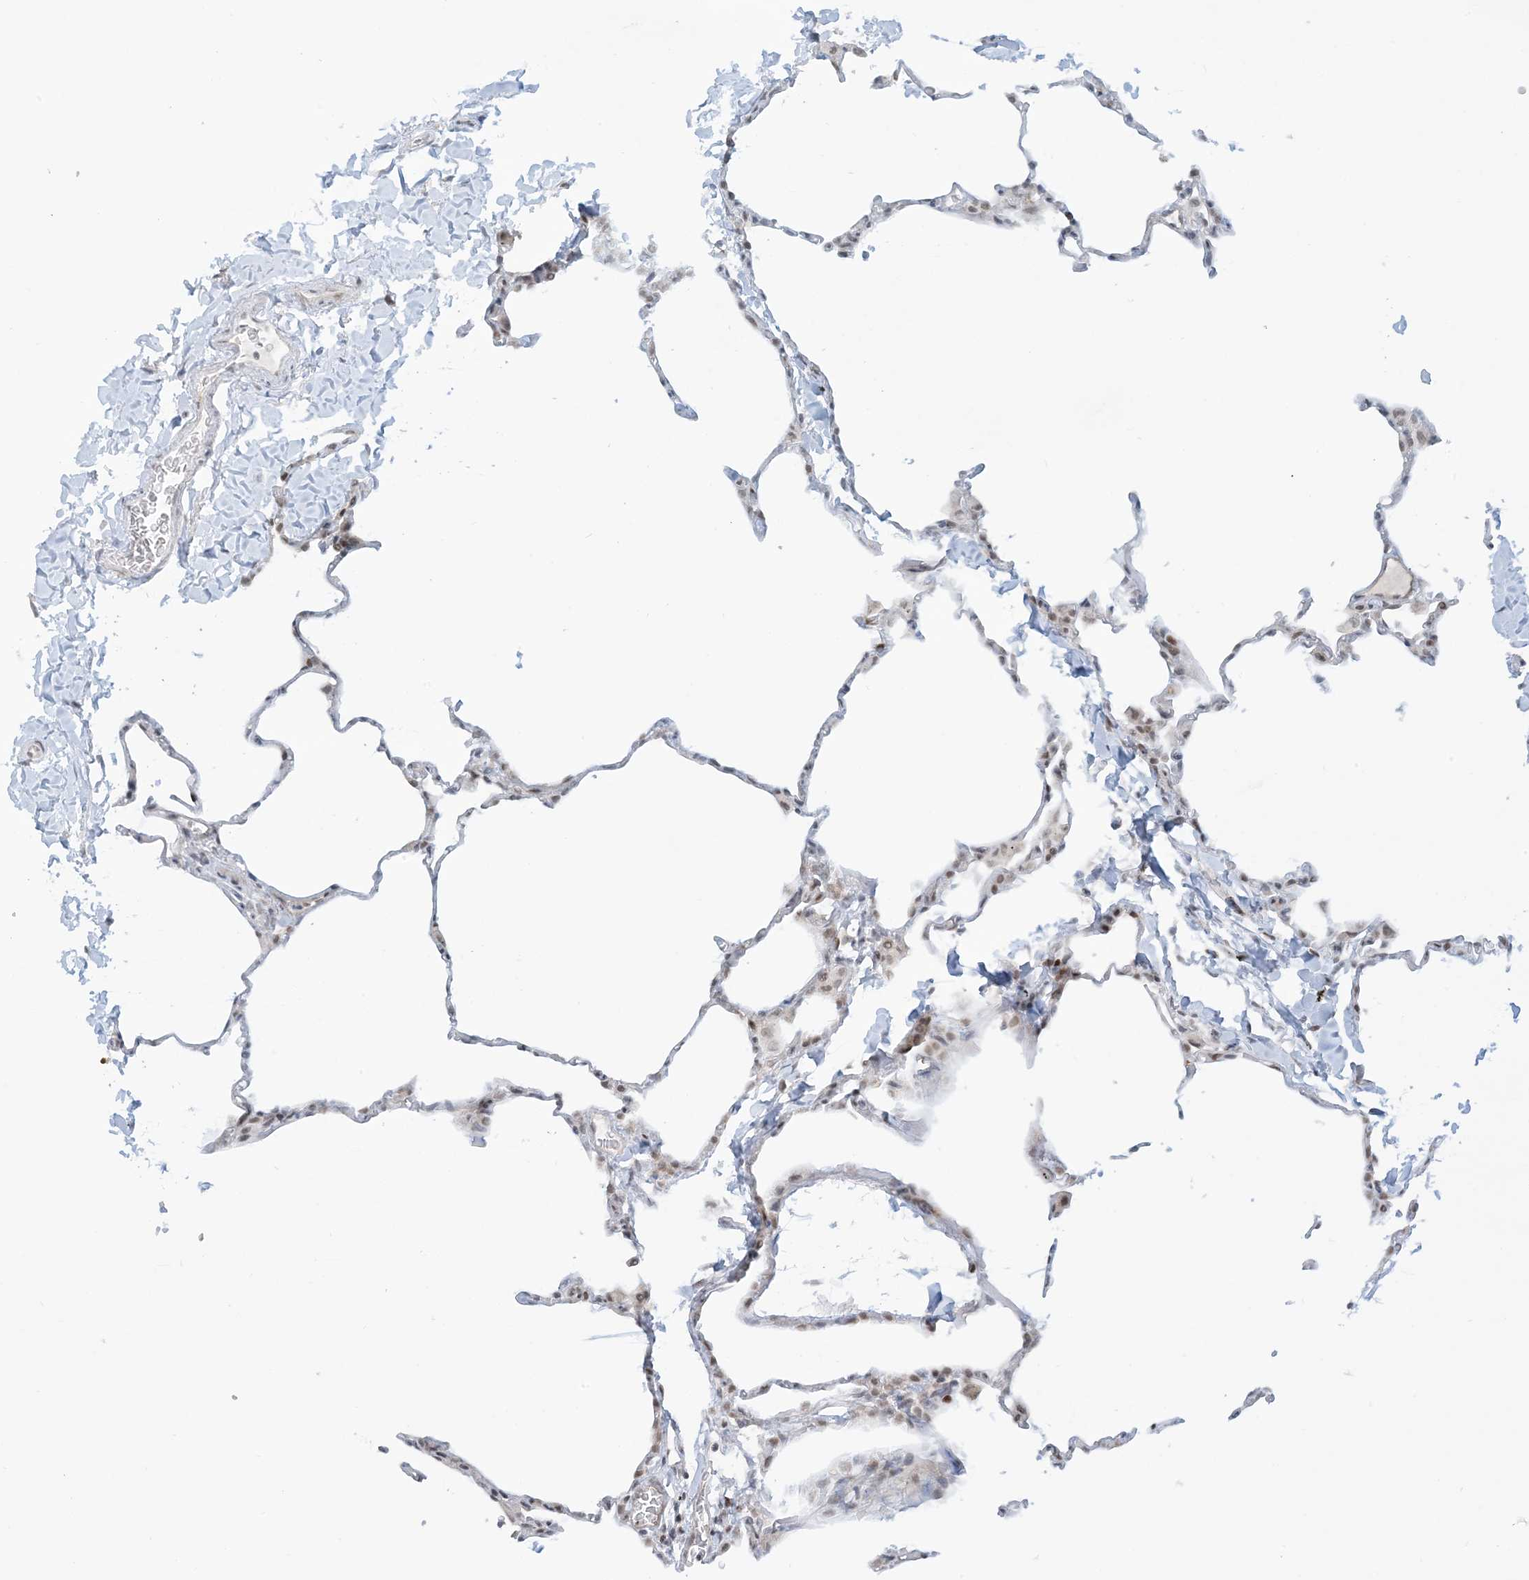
{"staining": {"intensity": "moderate", "quantity": "<25%", "location": "nuclear"}, "tissue": "lung", "cell_type": "Alveolar cells", "image_type": "normal", "snomed": [{"axis": "morphology", "description": "Normal tissue, NOS"}, {"axis": "topography", "description": "Lung"}], "caption": "This photomicrograph displays immunohistochemistry staining of benign lung, with low moderate nuclear positivity in about <25% of alveolar cells.", "gene": "ECT2L", "patient": {"sex": "male", "age": 20}}